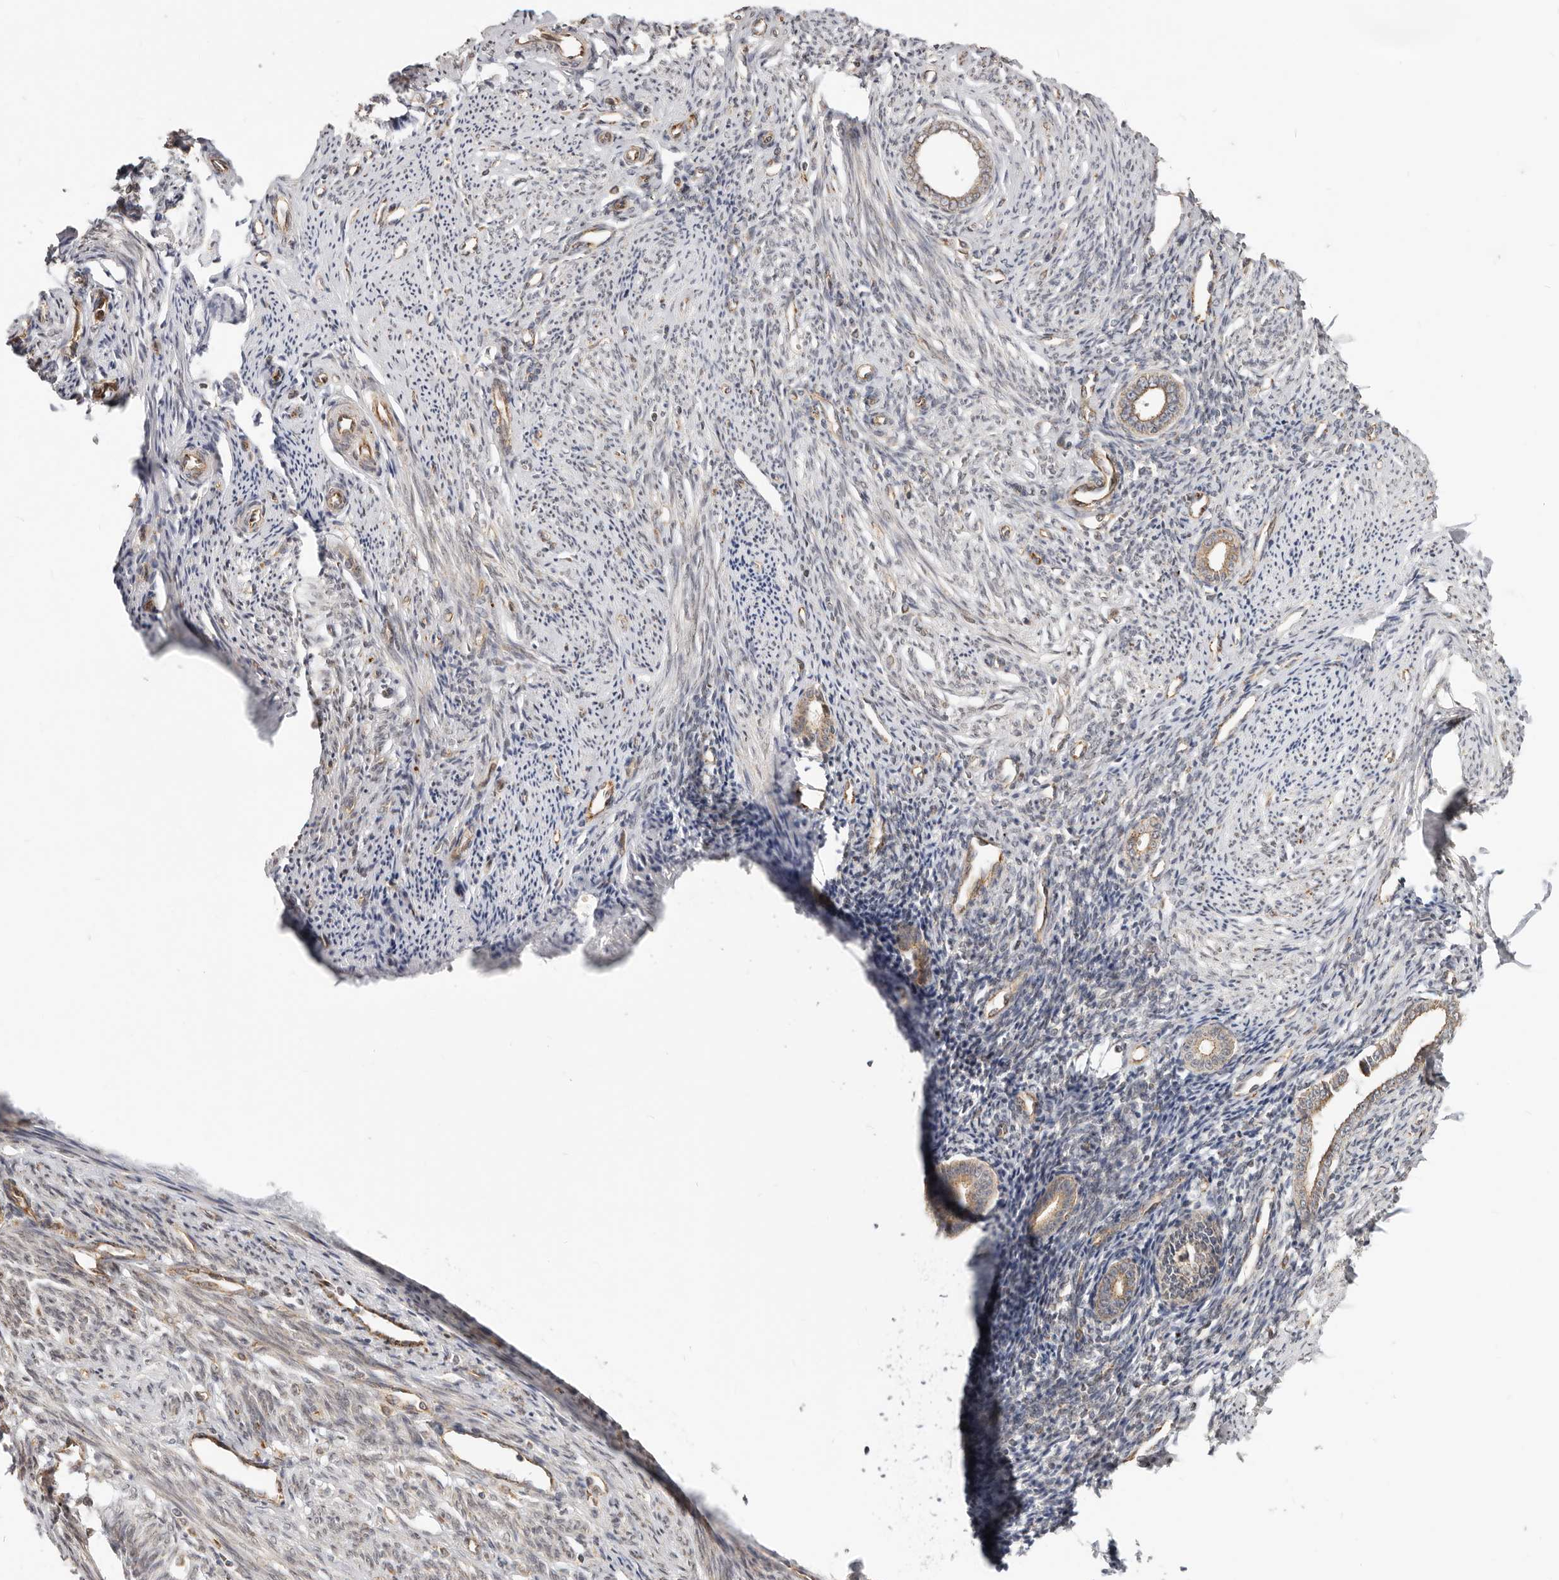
{"staining": {"intensity": "weak", "quantity": "25%-75%", "location": "cytoplasmic/membranous"}, "tissue": "endometrium", "cell_type": "Cells in endometrial stroma", "image_type": "normal", "snomed": [{"axis": "morphology", "description": "Normal tissue, NOS"}, {"axis": "topography", "description": "Endometrium"}], "caption": "High-magnification brightfield microscopy of benign endometrium stained with DAB (3,3'-diaminobenzidine) (brown) and counterstained with hematoxylin (blue). cells in endometrial stroma exhibit weak cytoplasmic/membranous staining is present in about25%-75% of cells. The staining was performed using DAB (3,3'-diaminobenzidine) to visualize the protein expression in brown, while the nuclei were stained in blue with hematoxylin (Magnification: 20x).", "gene": "USP49", "patient": {"sex": "female", "age": 56}}